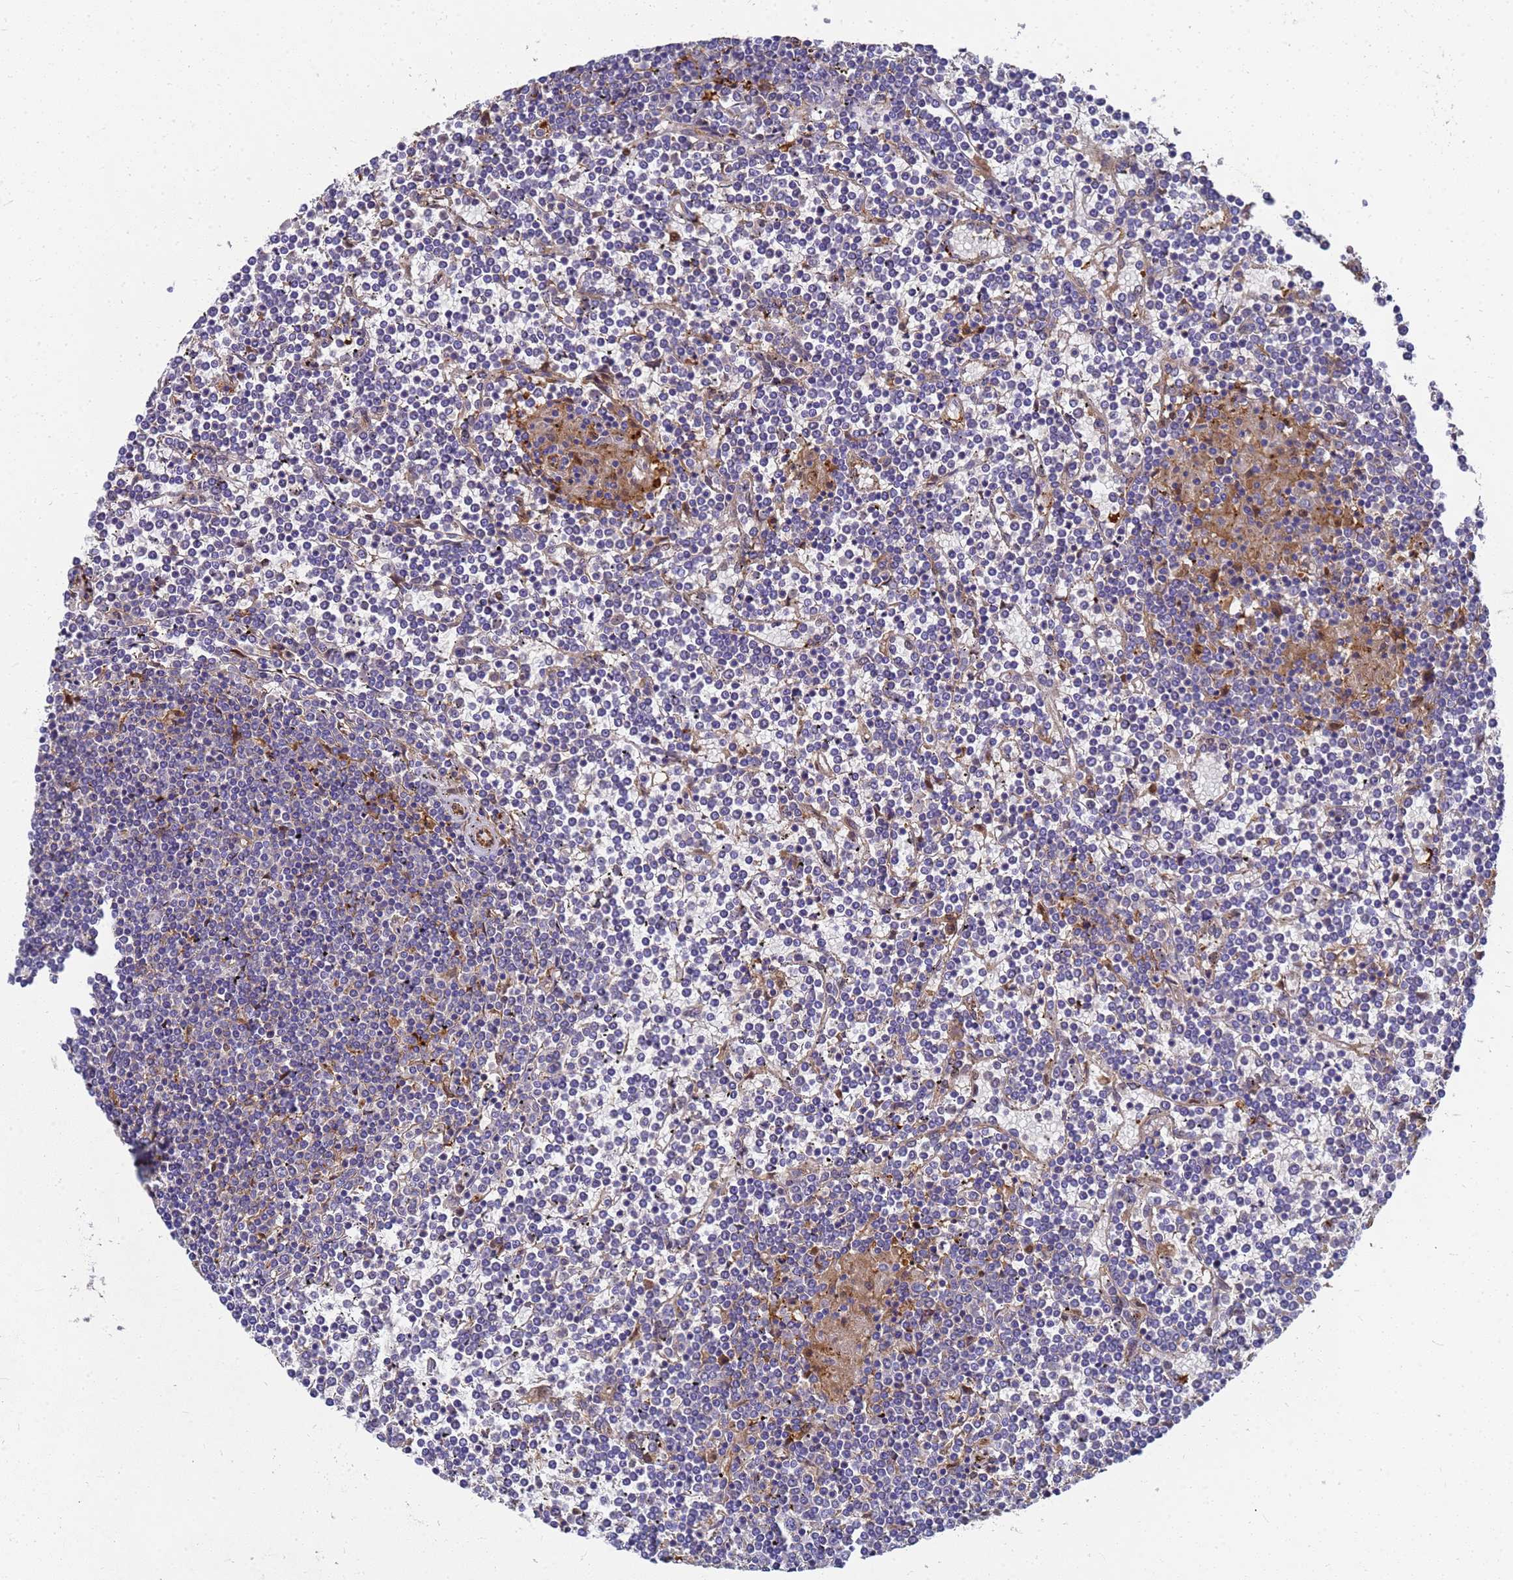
{"staining": {"intensity": "negative", "quantity": "none", "location": "none"}, "tissue": "lymphoma", "cell_type": "Tumor cells", "image_type": "cancer", "snomed": [{"axis": "morphology", "description": "Malignant lymphoma, non-Hodgkin's type, Low grade"}, {"axis": "topography", "description": "Spleen"}], "caption": "There is no significant staining in tumor cells of lymphoma.", "gene": "SLC35E2B", "patient": {"sex": "female", "age": 19}}